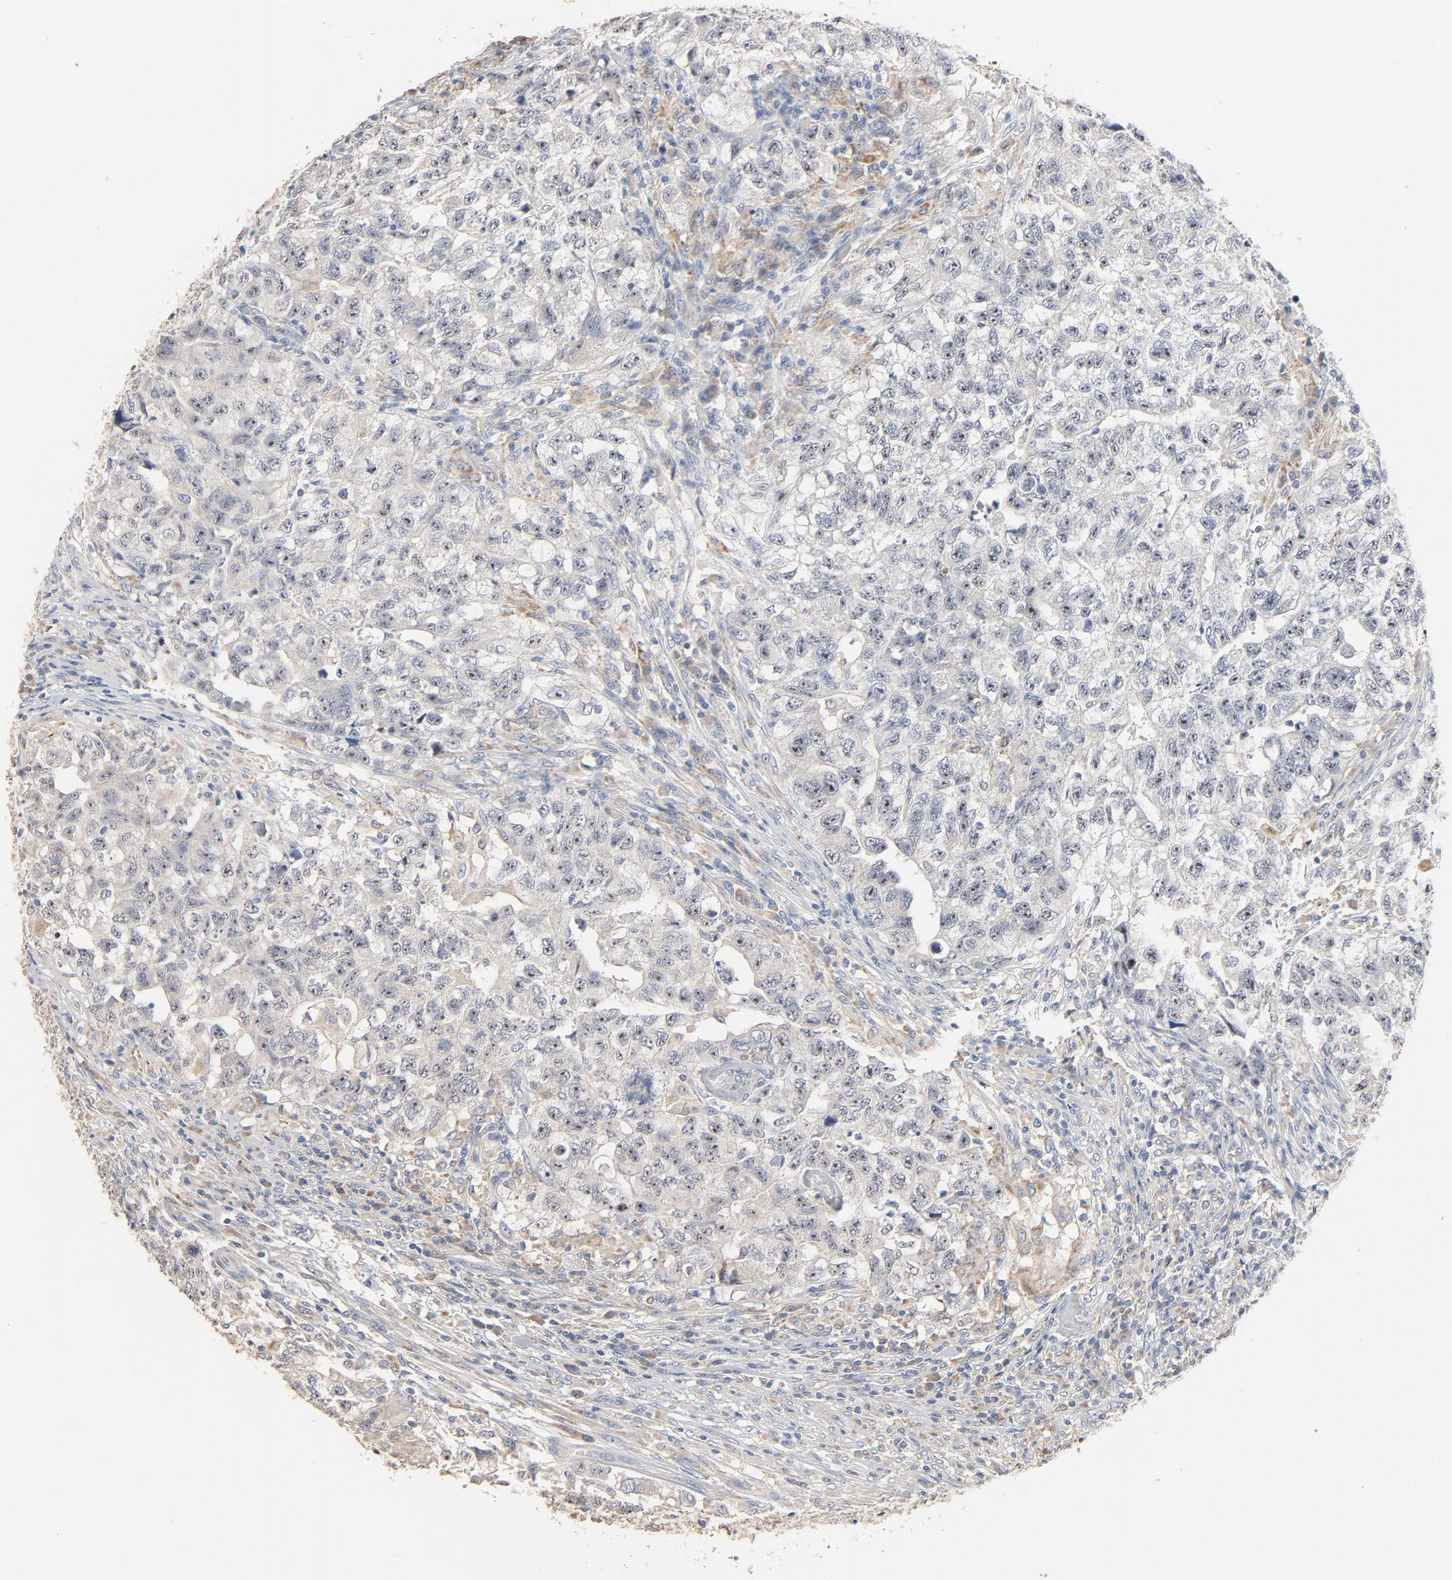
{"staining": {"intensity": "negative", "quantity": "none", "location": "none"}, "tissue": "testis cancer", "cell_type": "Tumor cells", "image_type": "cancer", "snomed": [{"axis": "morphology", "description": "Carcinoma, Embryonal, NOS"}, {"axis": "topography", "description": "Testis"}], "caption": "Tumor cells are negative for brown protein staining in testis cancer (embryonal carcinoma).", "gene": "ZDHHC8", "patient": {"sex": "male", "age": 21}}